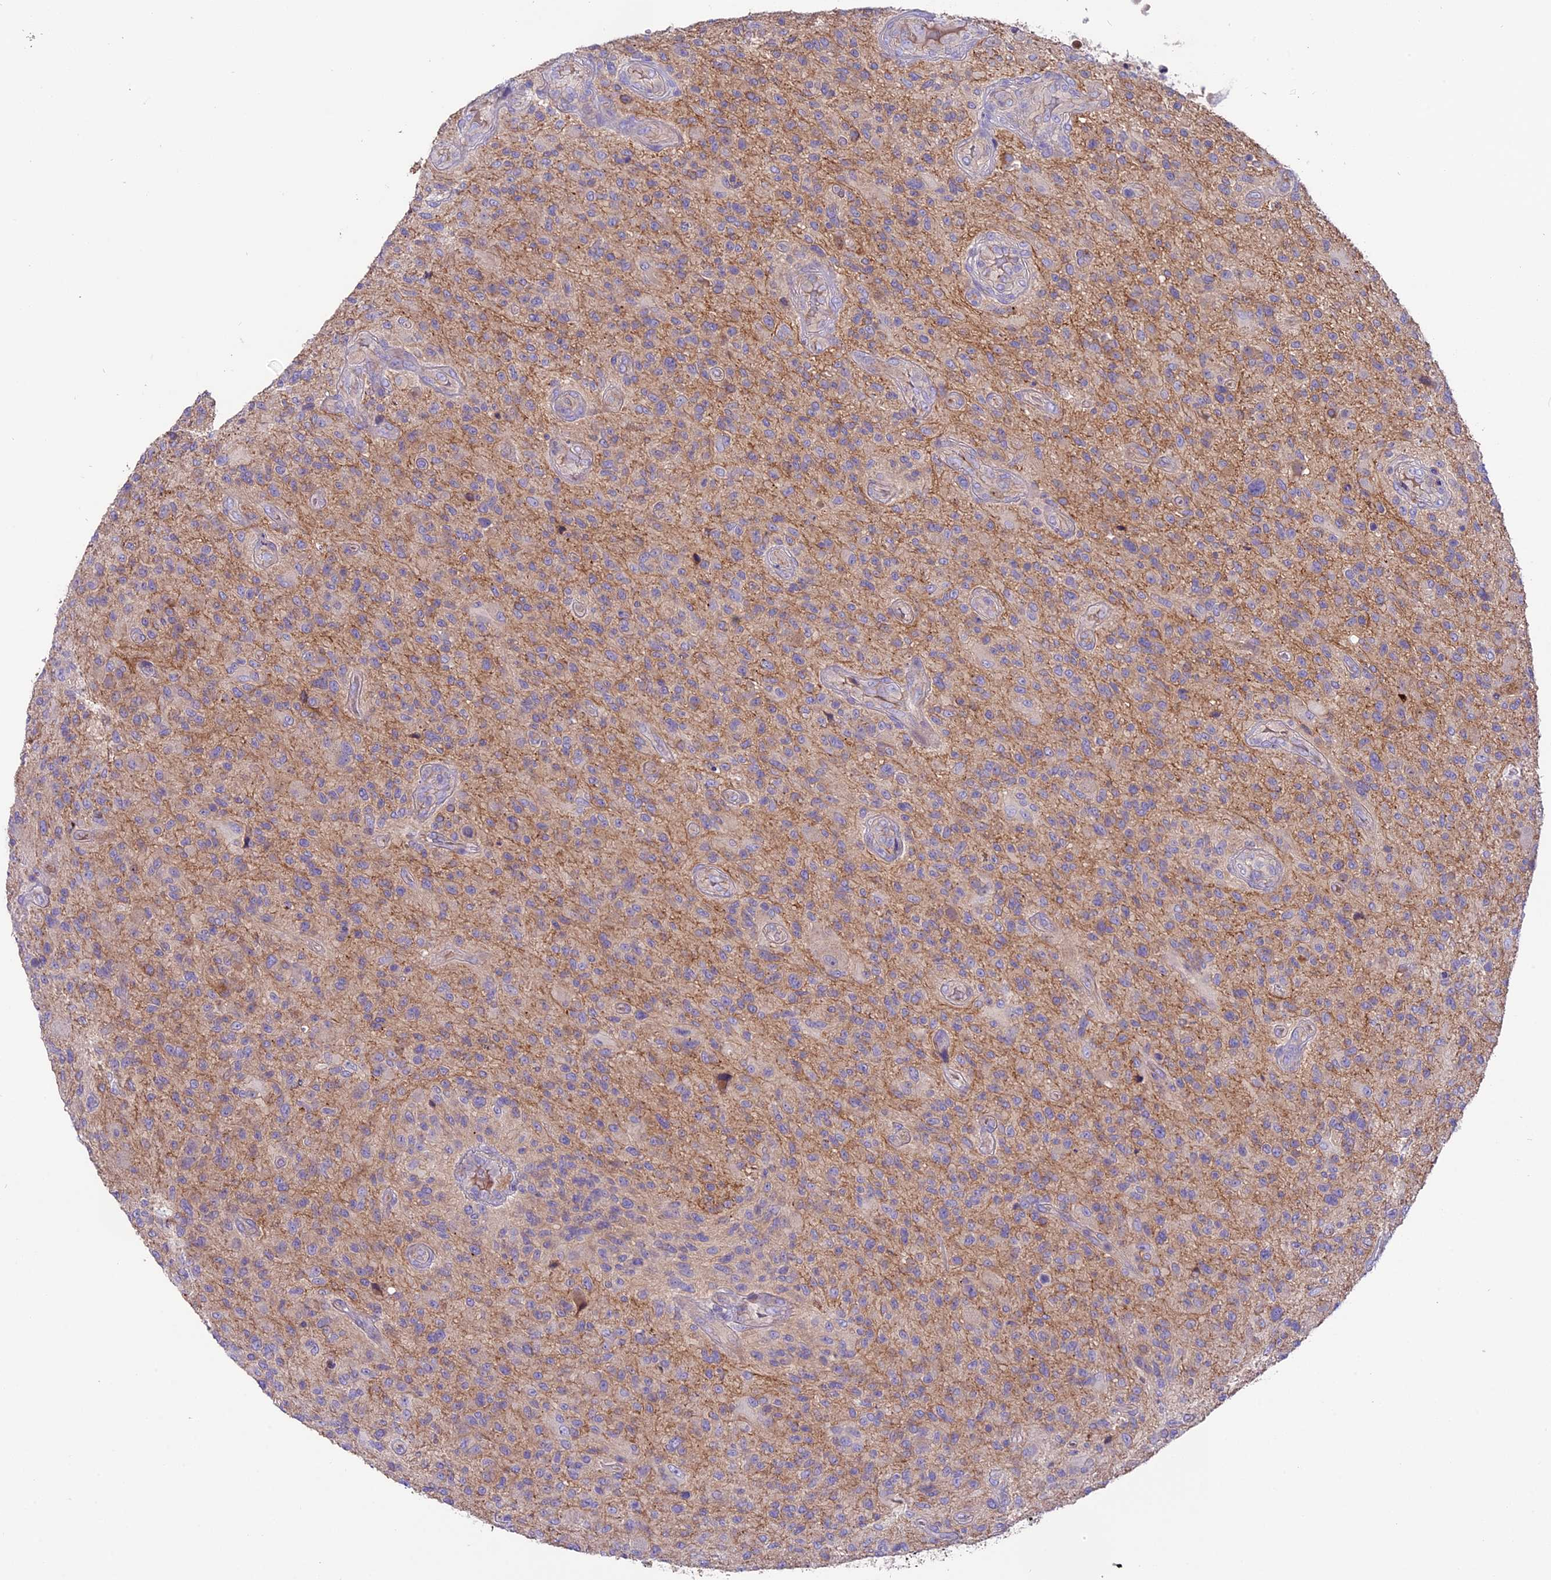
{"staining": {"intensity": "negative", "quantity": "none", "location": "none"}, "tissue": "glioma", "cell_type": "Tumor cells", "image_type": "cancer", "snomed": [{"axis": "morphology", "description": "Glioma, malignant, High grade"}, {"axis": "topography", "description": "Brain"}], "caption": "A histopathology image of human malignant glioma (high-grade) is negative for staining in tumor cells.", "gene": "CD99L2", "patient": {"sex": "male", "age": 47}}